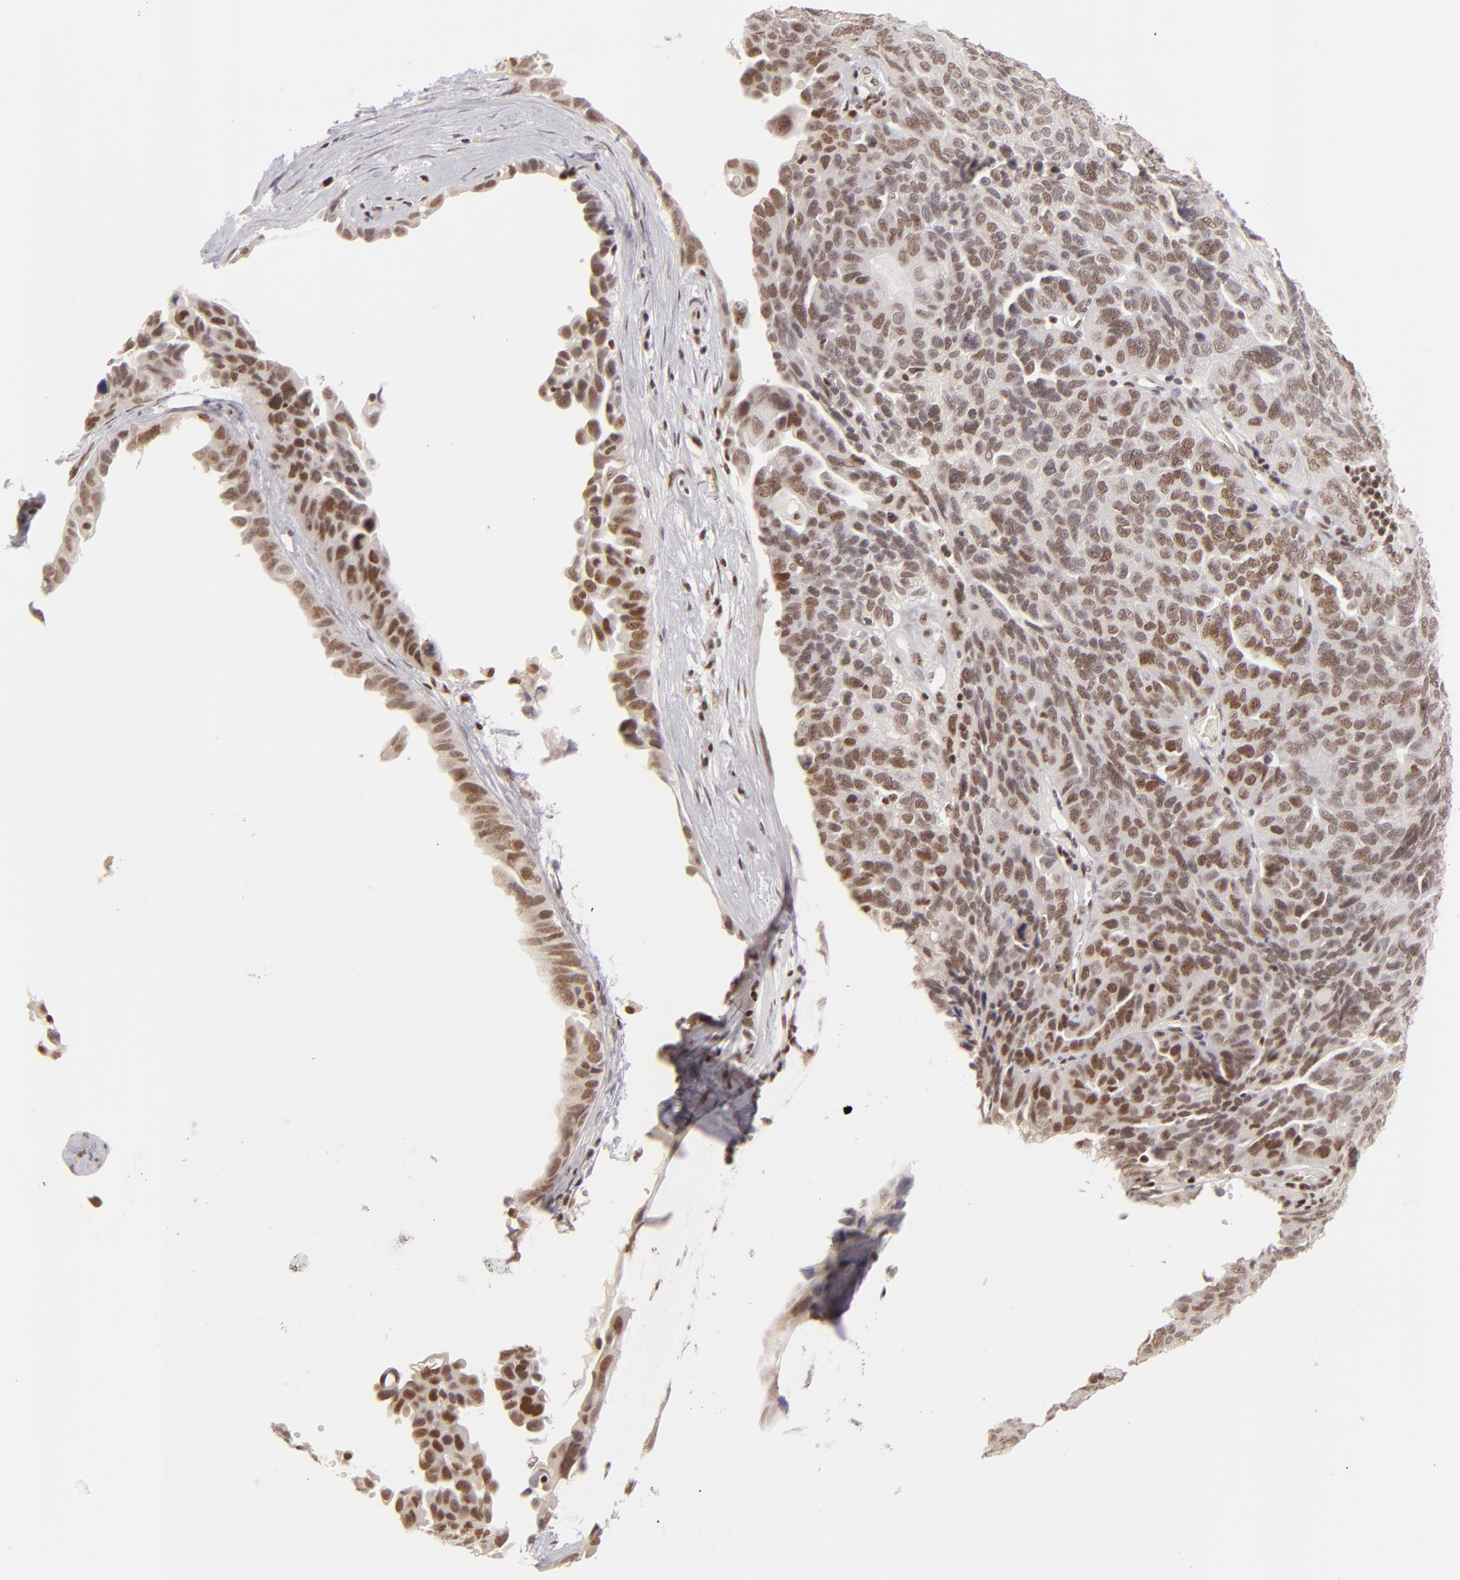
{"staining": {"intensity": "weak", "quantity": ">75%", "location": "nuclear"}, "tissue": "ovarian cancer", "cell_type": "Tumor cells", "image_type": "cancer", "snomed": [{"axis": "morphology", "description": "Cystadenocarcinoma, serous, NOS"}, {"axis": "topography", "description": "Ovary"}], "caption": "Ovarian cancer stained with DAB (3,3'-diaminobenzidine) immunohistochemistry shows low levels of weak nuclear positivity in about >75% of tumor cells. (brown staining indicates protein expression, while blue staining denotes nuclei).", "gene": "DAXX", "patient": {"sex": "female", "age": 64}}